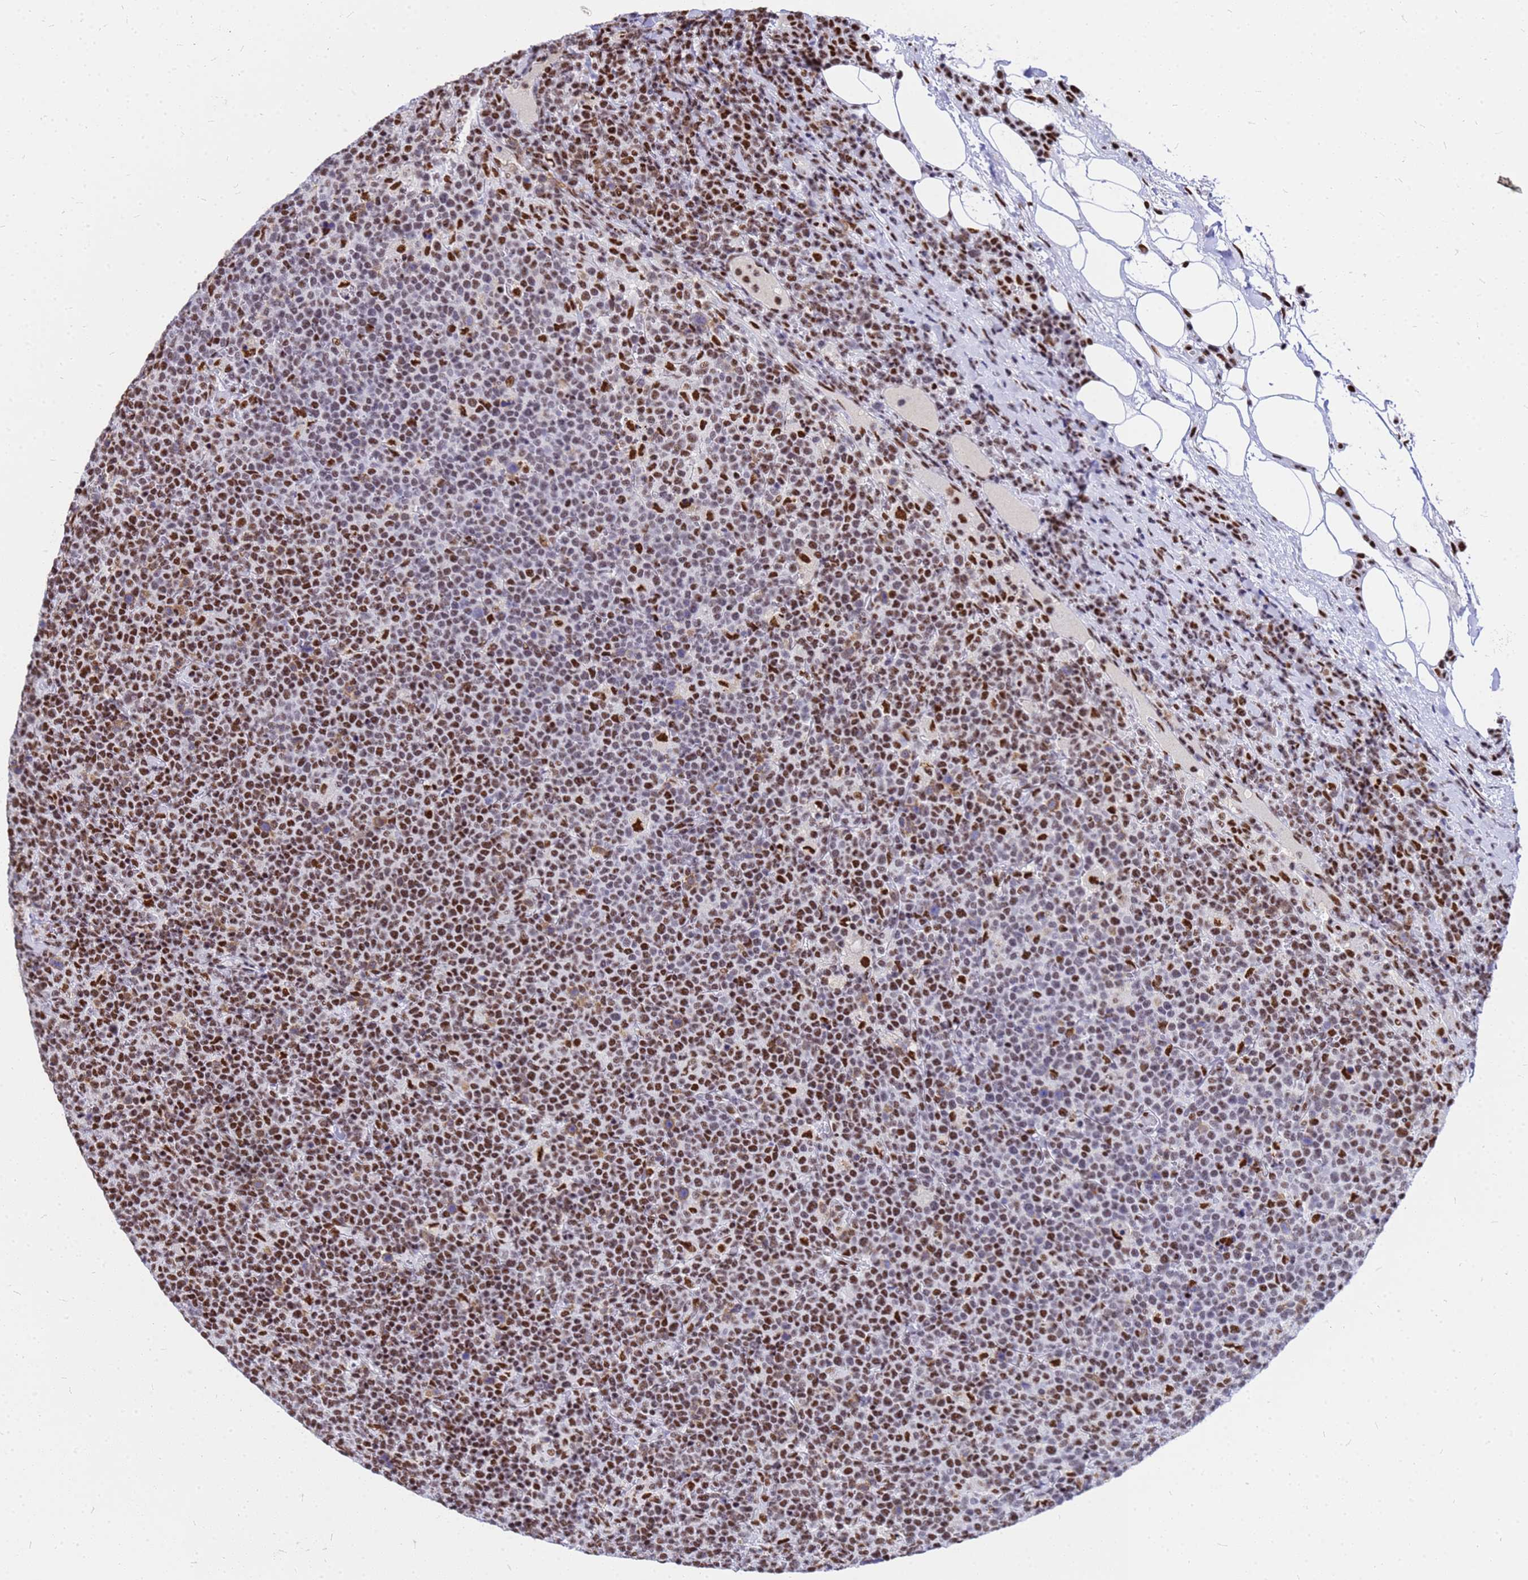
{"staining": {"intensity": "strong", "quantity": ">75%", "location": "nuclear"}, "tissue": "lymphoma", "cell_type": "Tumor cells", "image_type": "cancer", "snomed": [{"axis": "morphology", "description": "Malignant lymphoma, non-Hodgkin's type, High grade"}, {"axis": "topography", "description": "Lymph node"}], "caption": "Human high-grade malignant lymphoma, non-Hodgkin's type stained for a protein (brown) displays strong nuclear positive positivity in approximately >75% of tumor cells.", "gene": "SART3", "patient": {"sex": "male", "age": 61}}